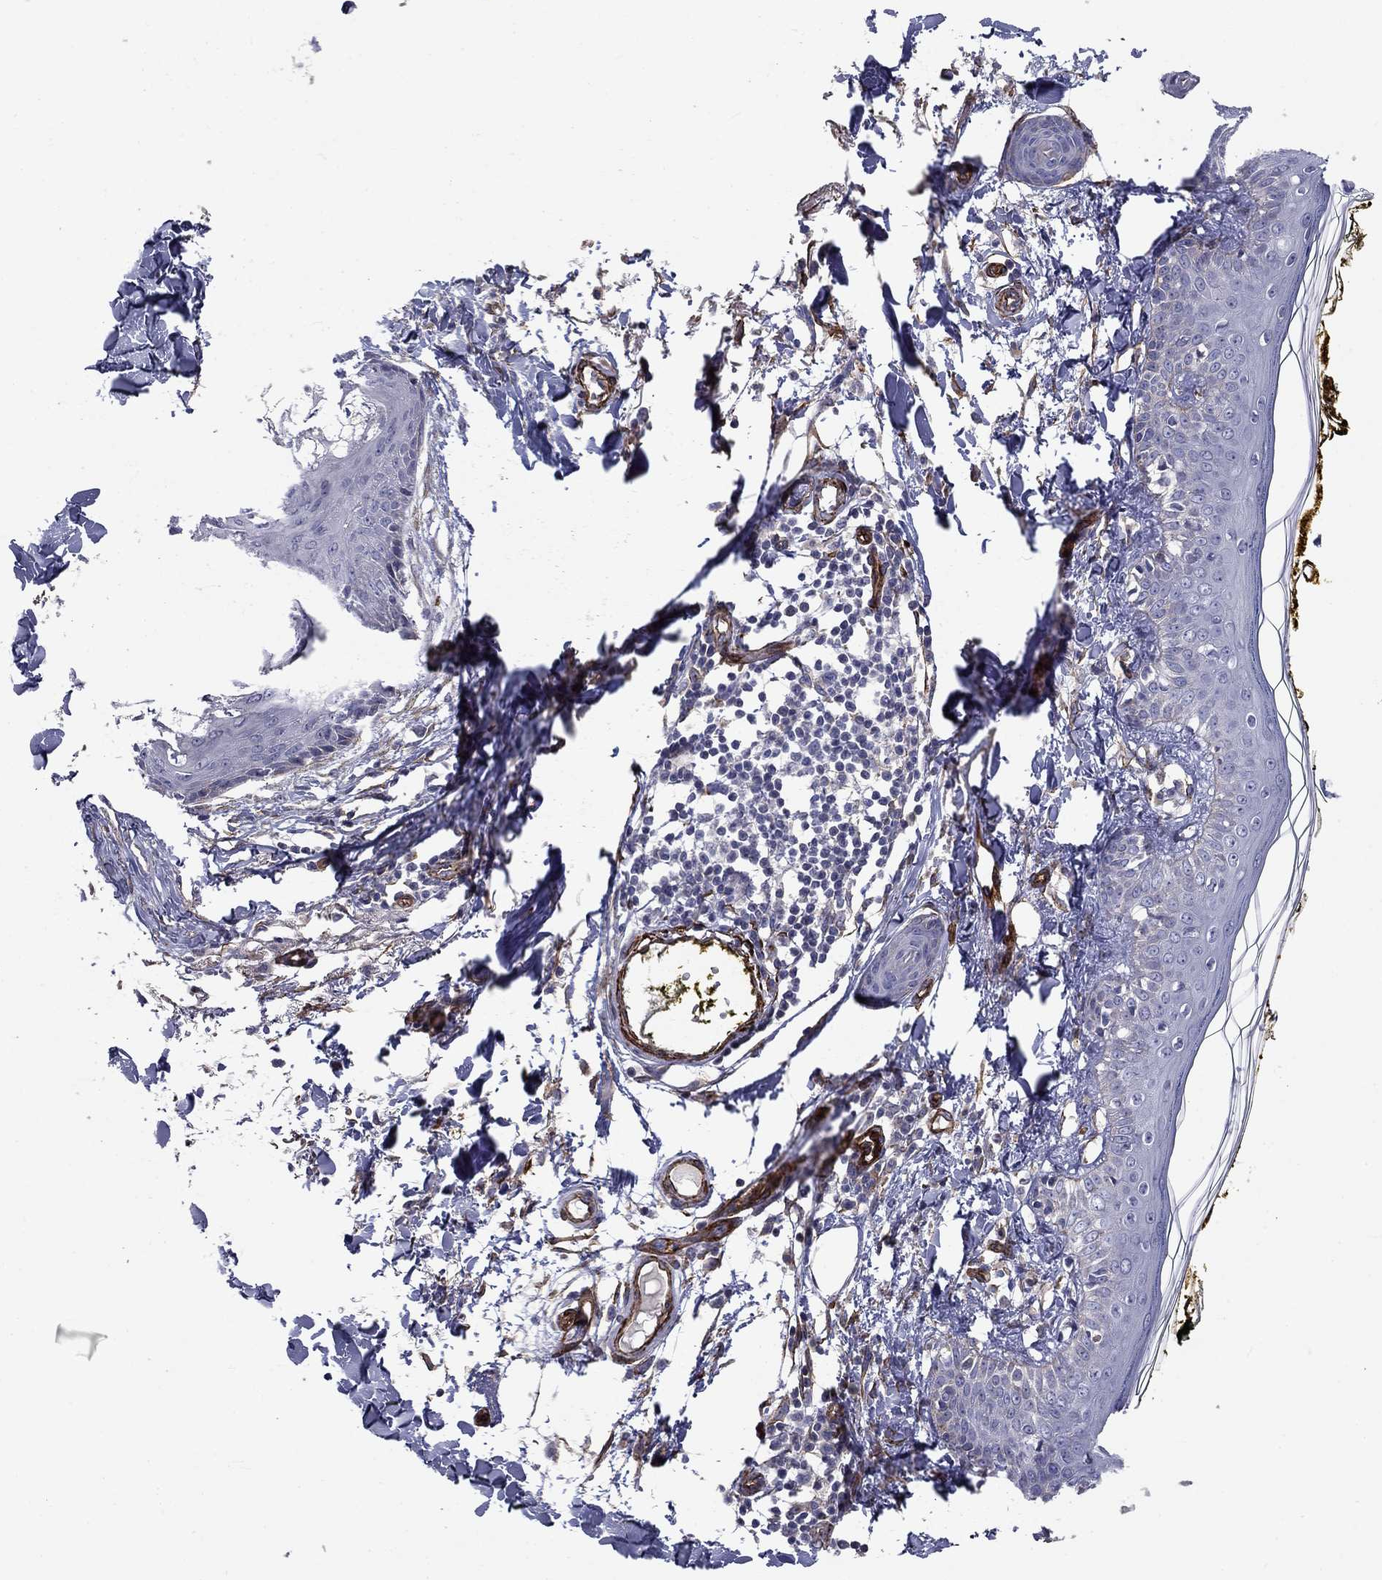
{"staining": {"intensity": "negative", "quantity": "none", "location": "none"}, "tissue": "skin", "cell_type": "Fibroblasts", "image_type": "normal", "snomed": [{"axis": "morphology", "description": "Normal tissue, NOS"}, {"axis": "topography", "description": "Skin"}], "caption": "An immunohistochemistry image of unremarkable skin is shown. There is no staining in fibroblasts of skin.", "gene": "SYNC", "patient": {"sex": "male", "age": 76}}